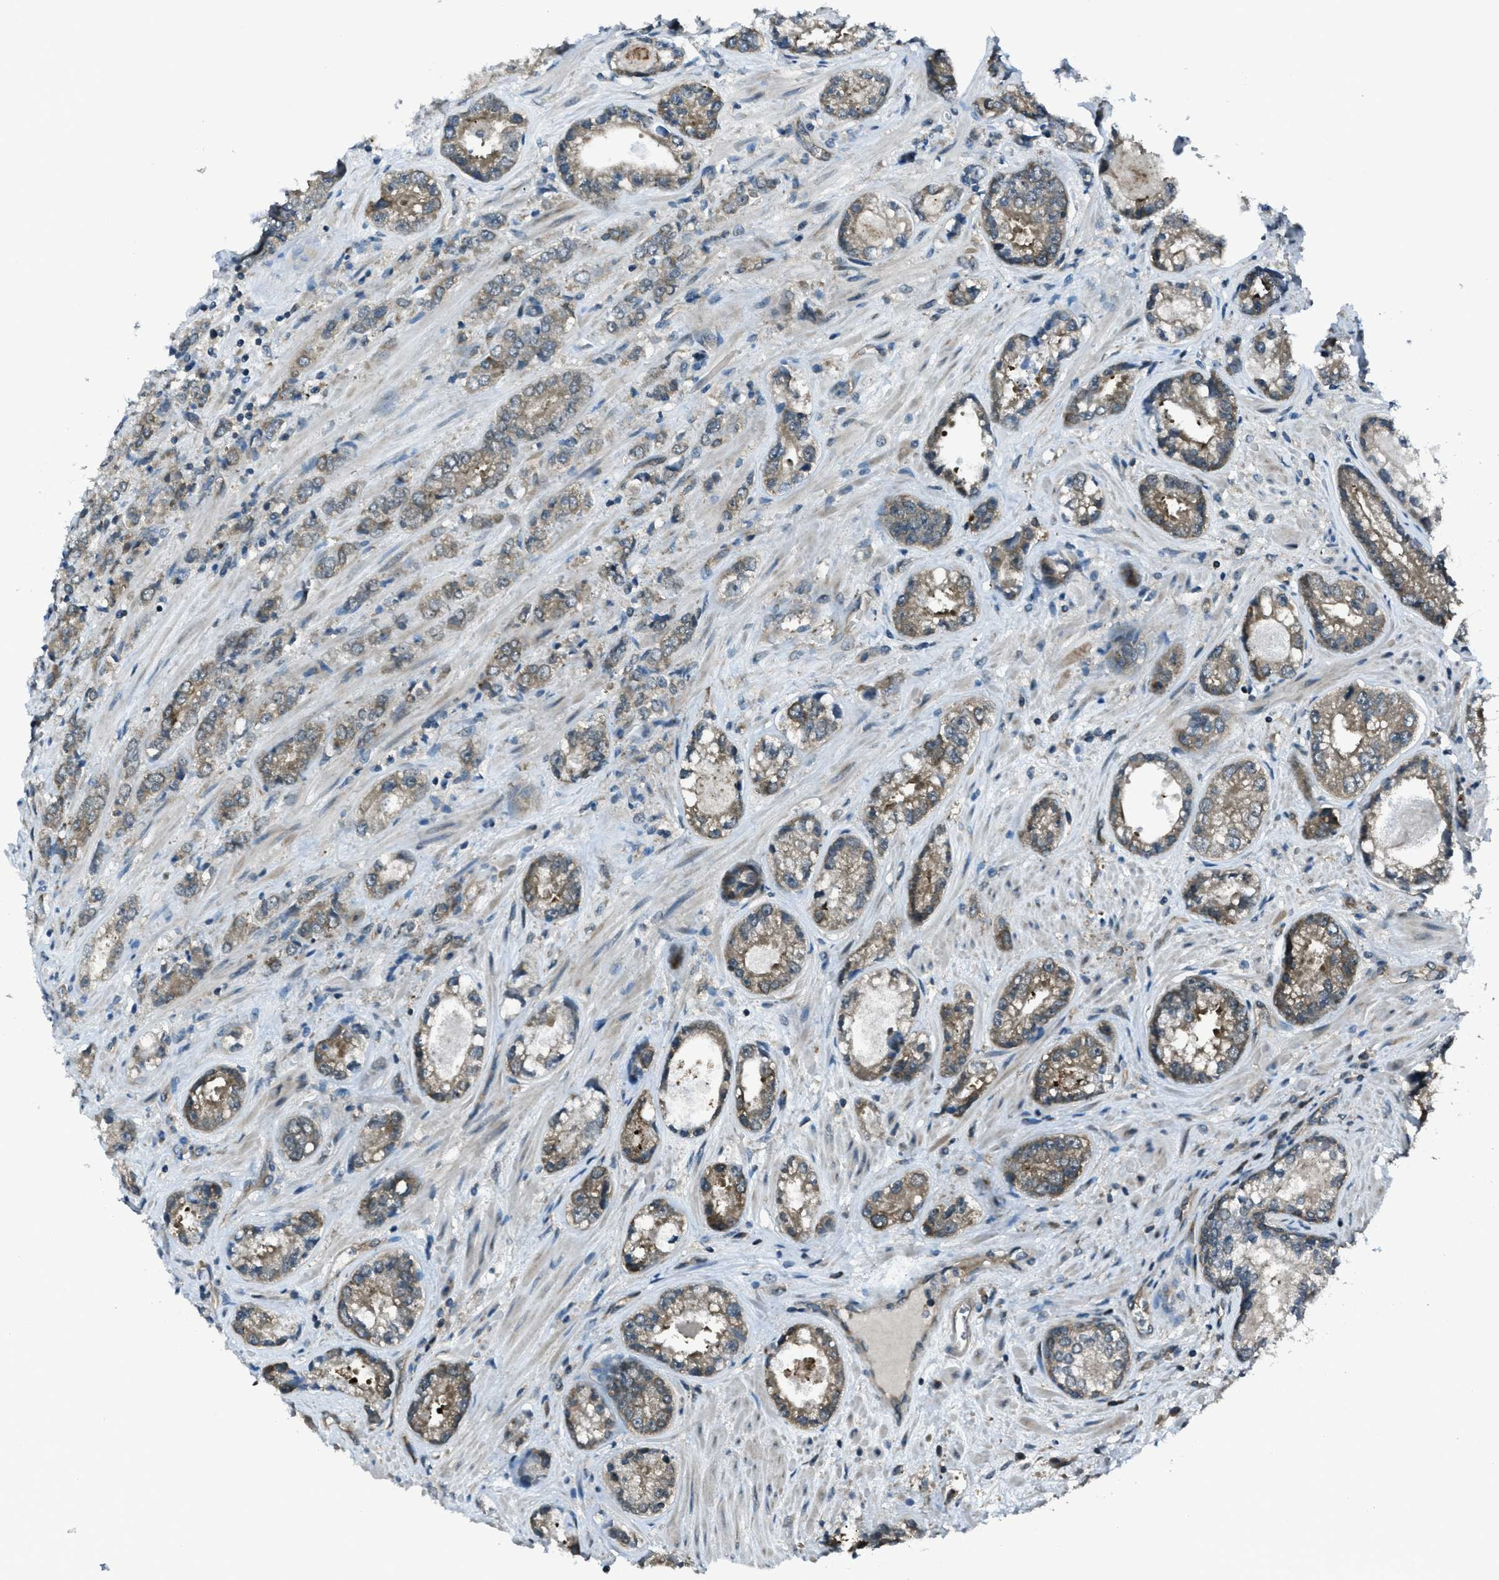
{"staining": {"intensity": "moderate", "quantity": "25%-75%", "location": "cytoplasmic/membranous"}, "tissue": "prostate cancer", "cell_type": "Tumor cells", "image_type": "cancer", "snomed": [{"axis": "morphology", "description": "Adenocarcinoma, High grade"}, {"axis": "topography", "description": "Prostate"}], "caption": "Approximately 25%-75% of tumor cells in prostate cancer exhibit moderate cytoplasmic/membranous protein staining as visualized by brown immunohistochemical staining.", "gene": "ASAP2", "patient": {"sex": "male", "age": 61}}